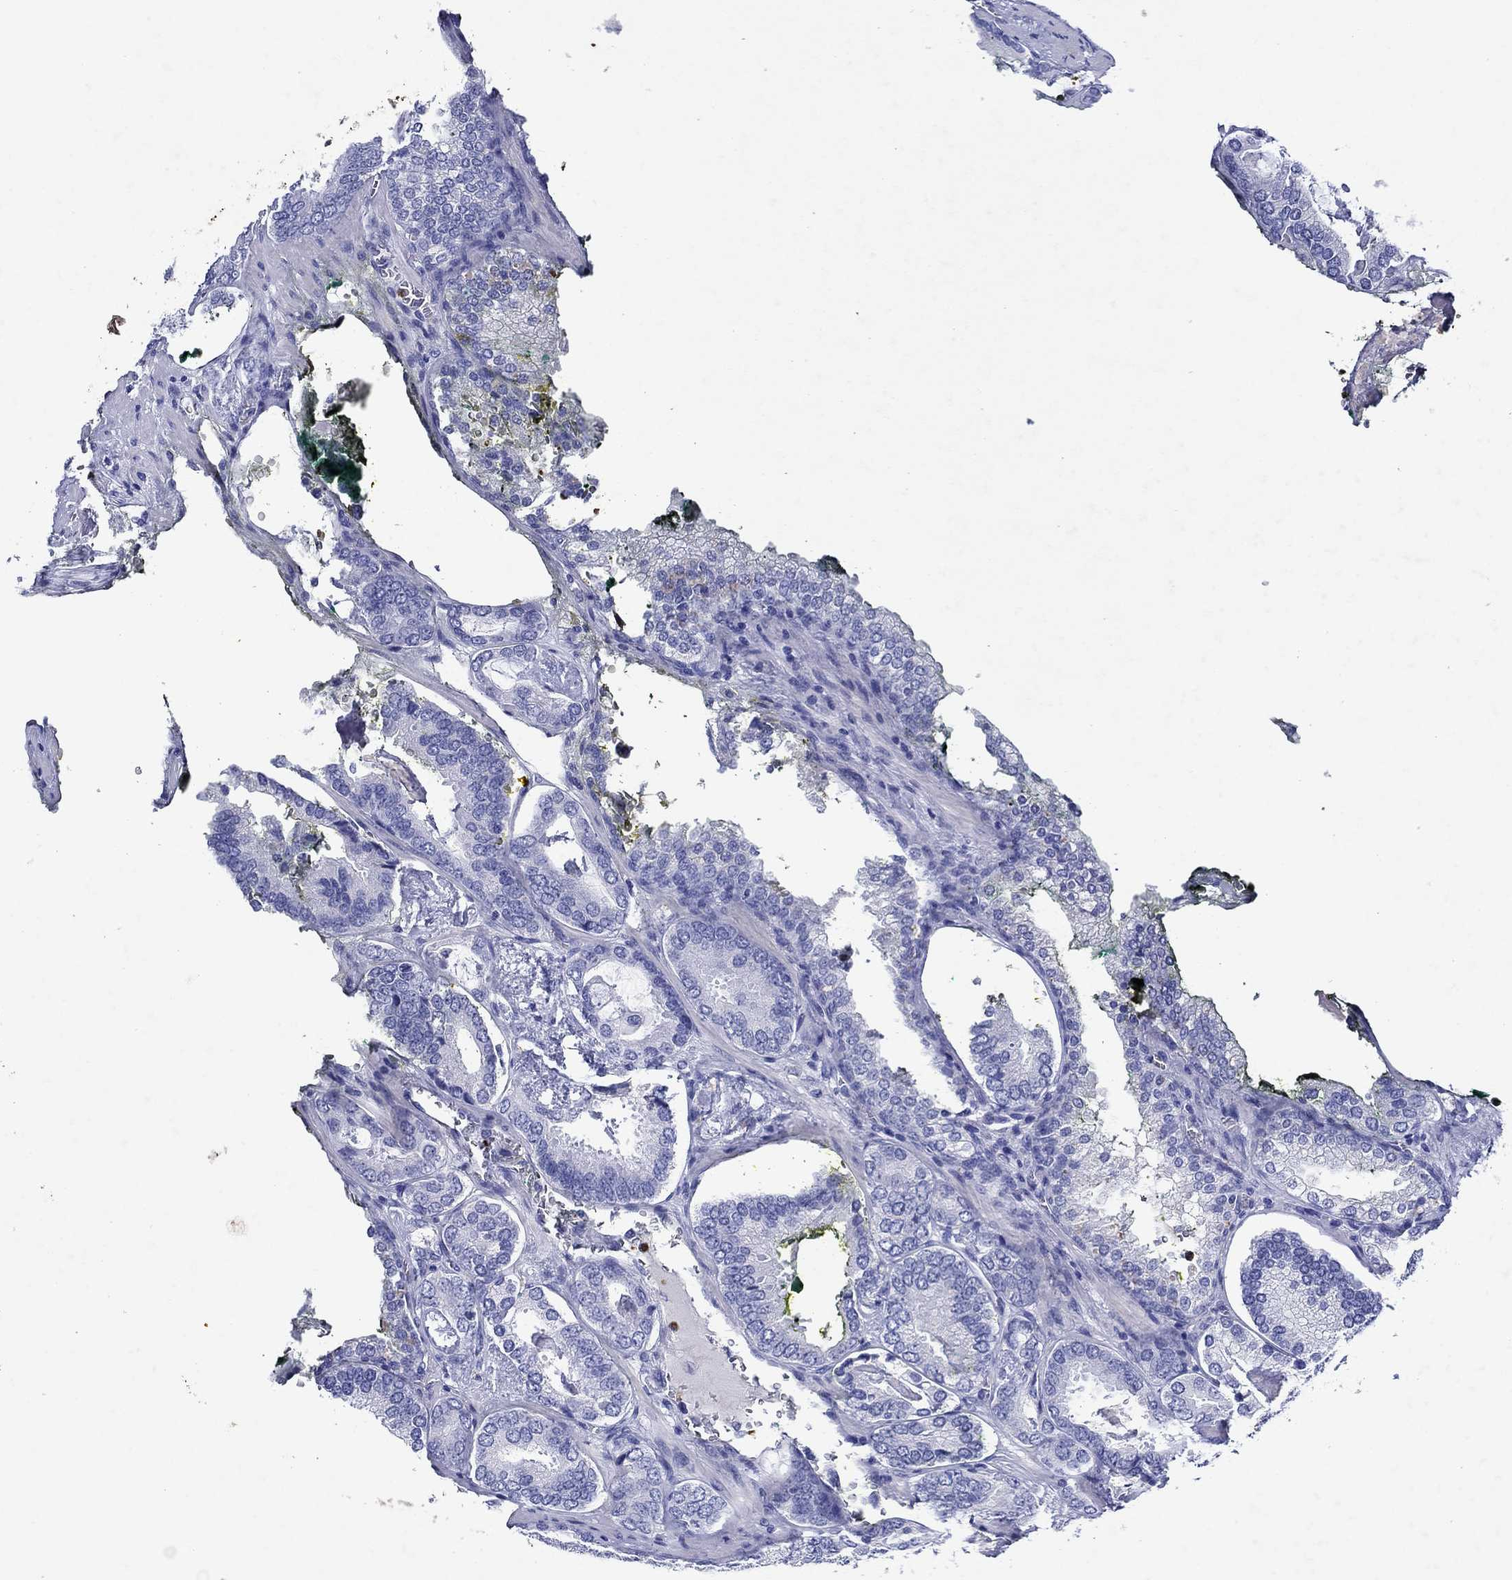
{"staining": {"intensity": "negative", "quantity": "none", "location": "none"}, "tissue": "prostate cancer", "cell_type": "Tumor cells", "image_type": "cancer", "snomed": [{"axis": "morphology", "description": "Adenocarcinoma, Low grade"}, {"axis": "topography", "description": "Prostate"}], "caption": "Adenocarcinoma (low-grade) (prostate) was stained to show a protein in brown. There is no significant staining in tumor cells.", "gene": "EPX", "patient": {"sex": "male", "age": 60}}